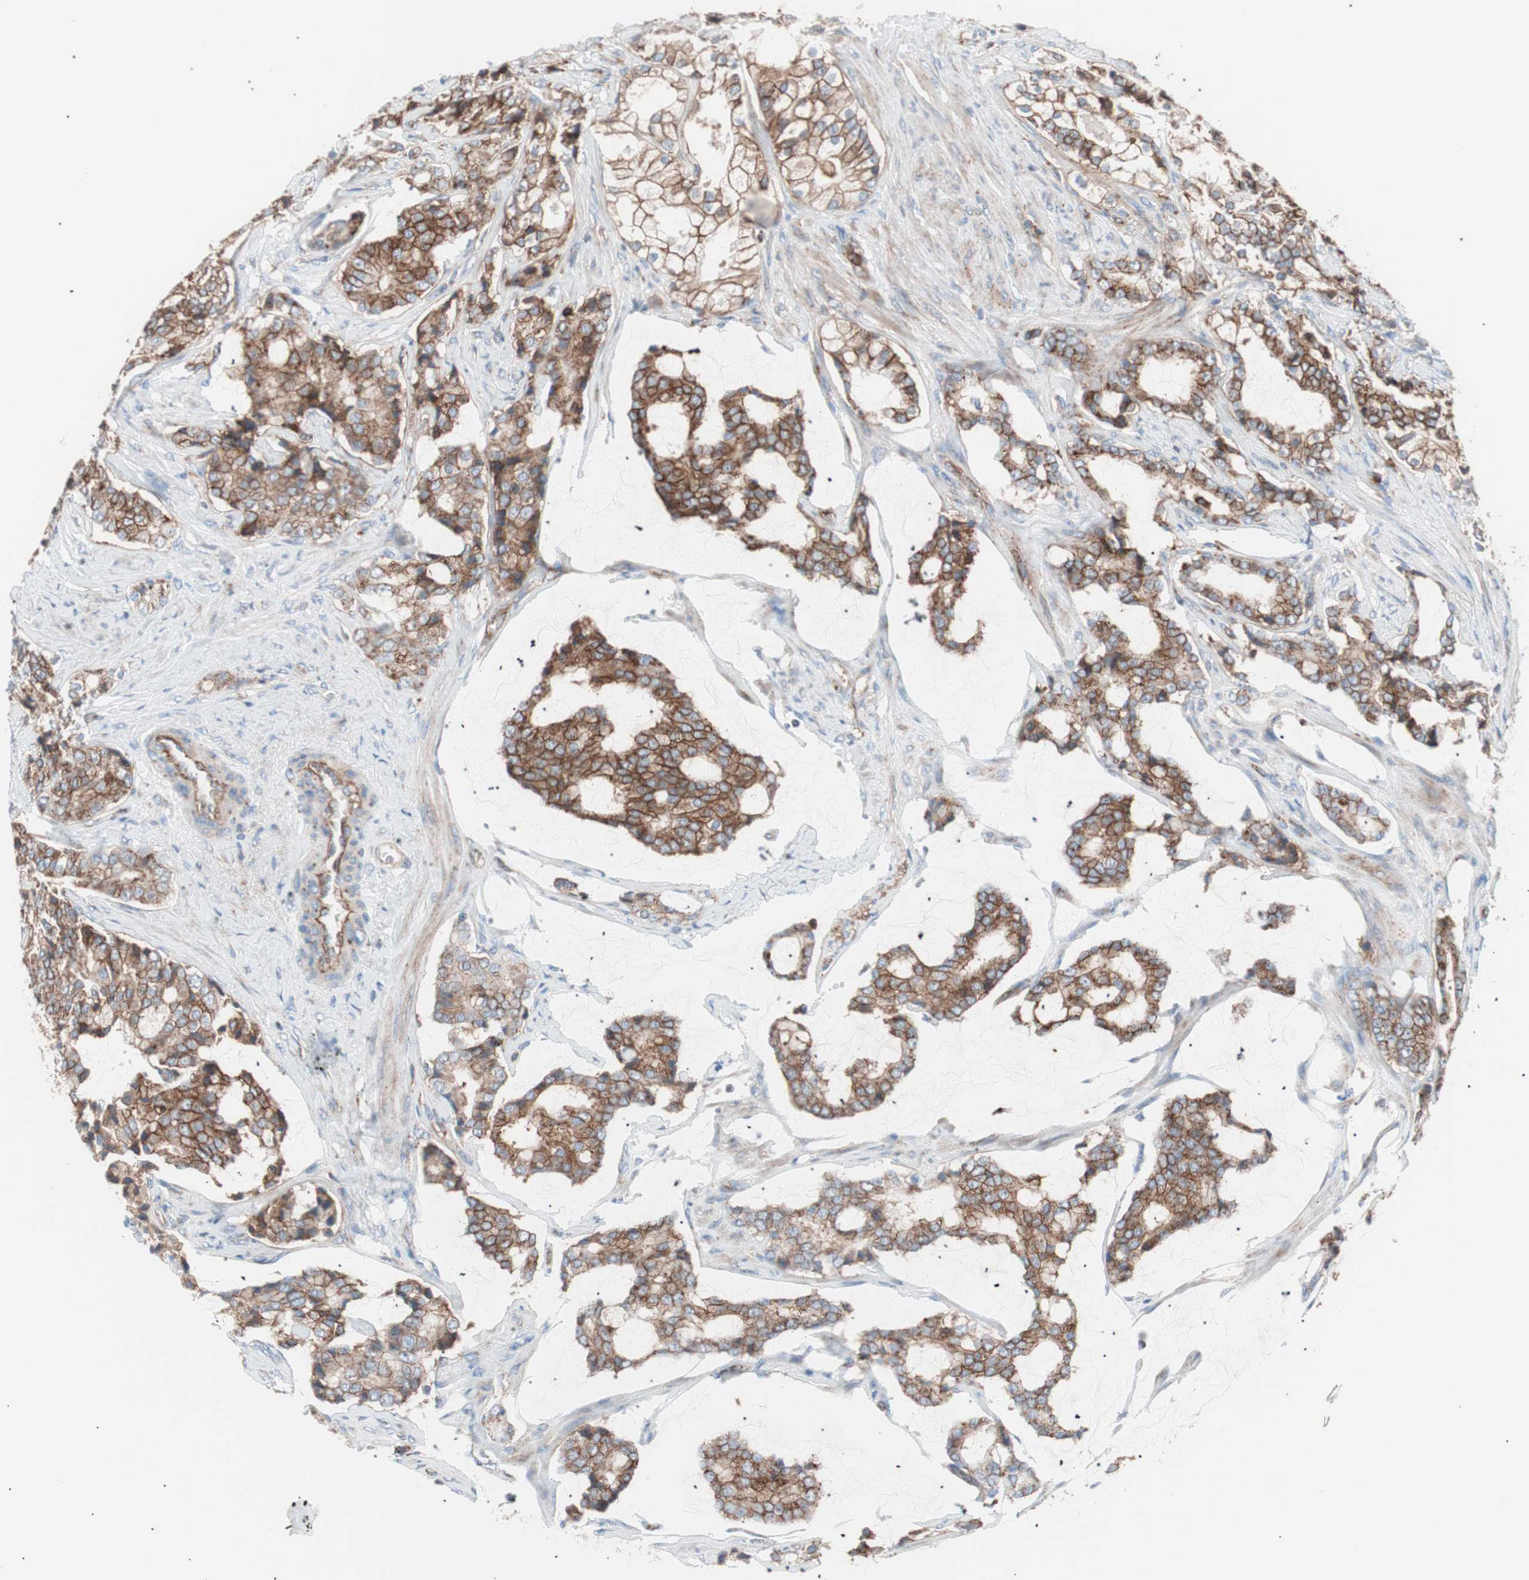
{"staining": {"intensity": "strong", "quantity": ">75%", "location": "cytoplasmic/membranous"}, "tissue": "prostate cancer", "cell_type": "Tumor cells", "image_type": "cancer", "snomed": [{"axis": "morphology", "description": "Adenocarcinoma, Low grade"}, {"axis": "topography", "description": "Prostate"}], "caption": "This image exhibits immunohistochemistry (IHC) staining of human adenocarcinoma (low-grade) (prostate), with high strong cytoplasmic/membranous staining in approximately >75% of tumor cells.", "gene": "FLOT2", "patient": {"sex": "male", "age": 58}}